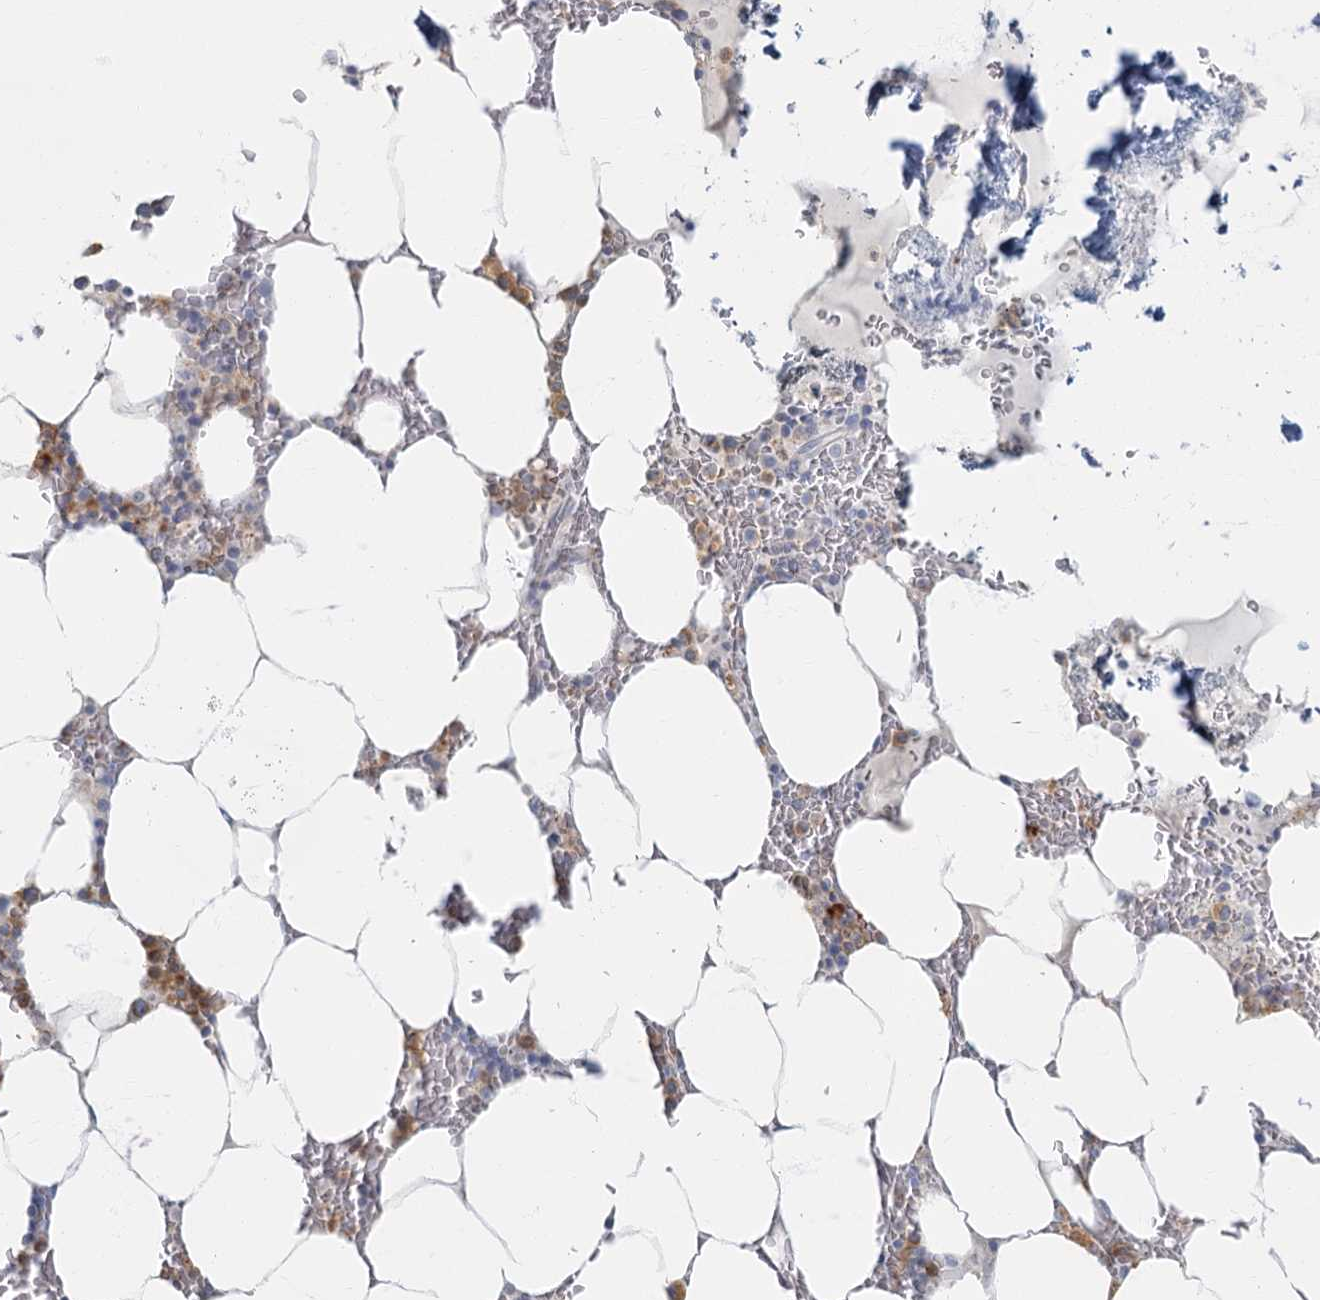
{"staining": {"intensity": "moderate", "quantity": "<25%", "location": "cytoplasmic/membranous"}, "tissue": "bone marrow", "cell_type": "Hematopoietic cells", "image_type": "normal", "snomed": [{"axis": "morphology", "description": "Normal tissue, NOS"}, {"axis": "topography", "description": "Bone marrow"}], "caption": "Immunohistochemistry (IHC) of normal human bone marrow exhibits low levels of moderate cytoplasmic/membranous positivity in approximately <25% of hematopoietic cells.", "gene": "FAM110C", "patient": {"sex": "male", "age": 70}}